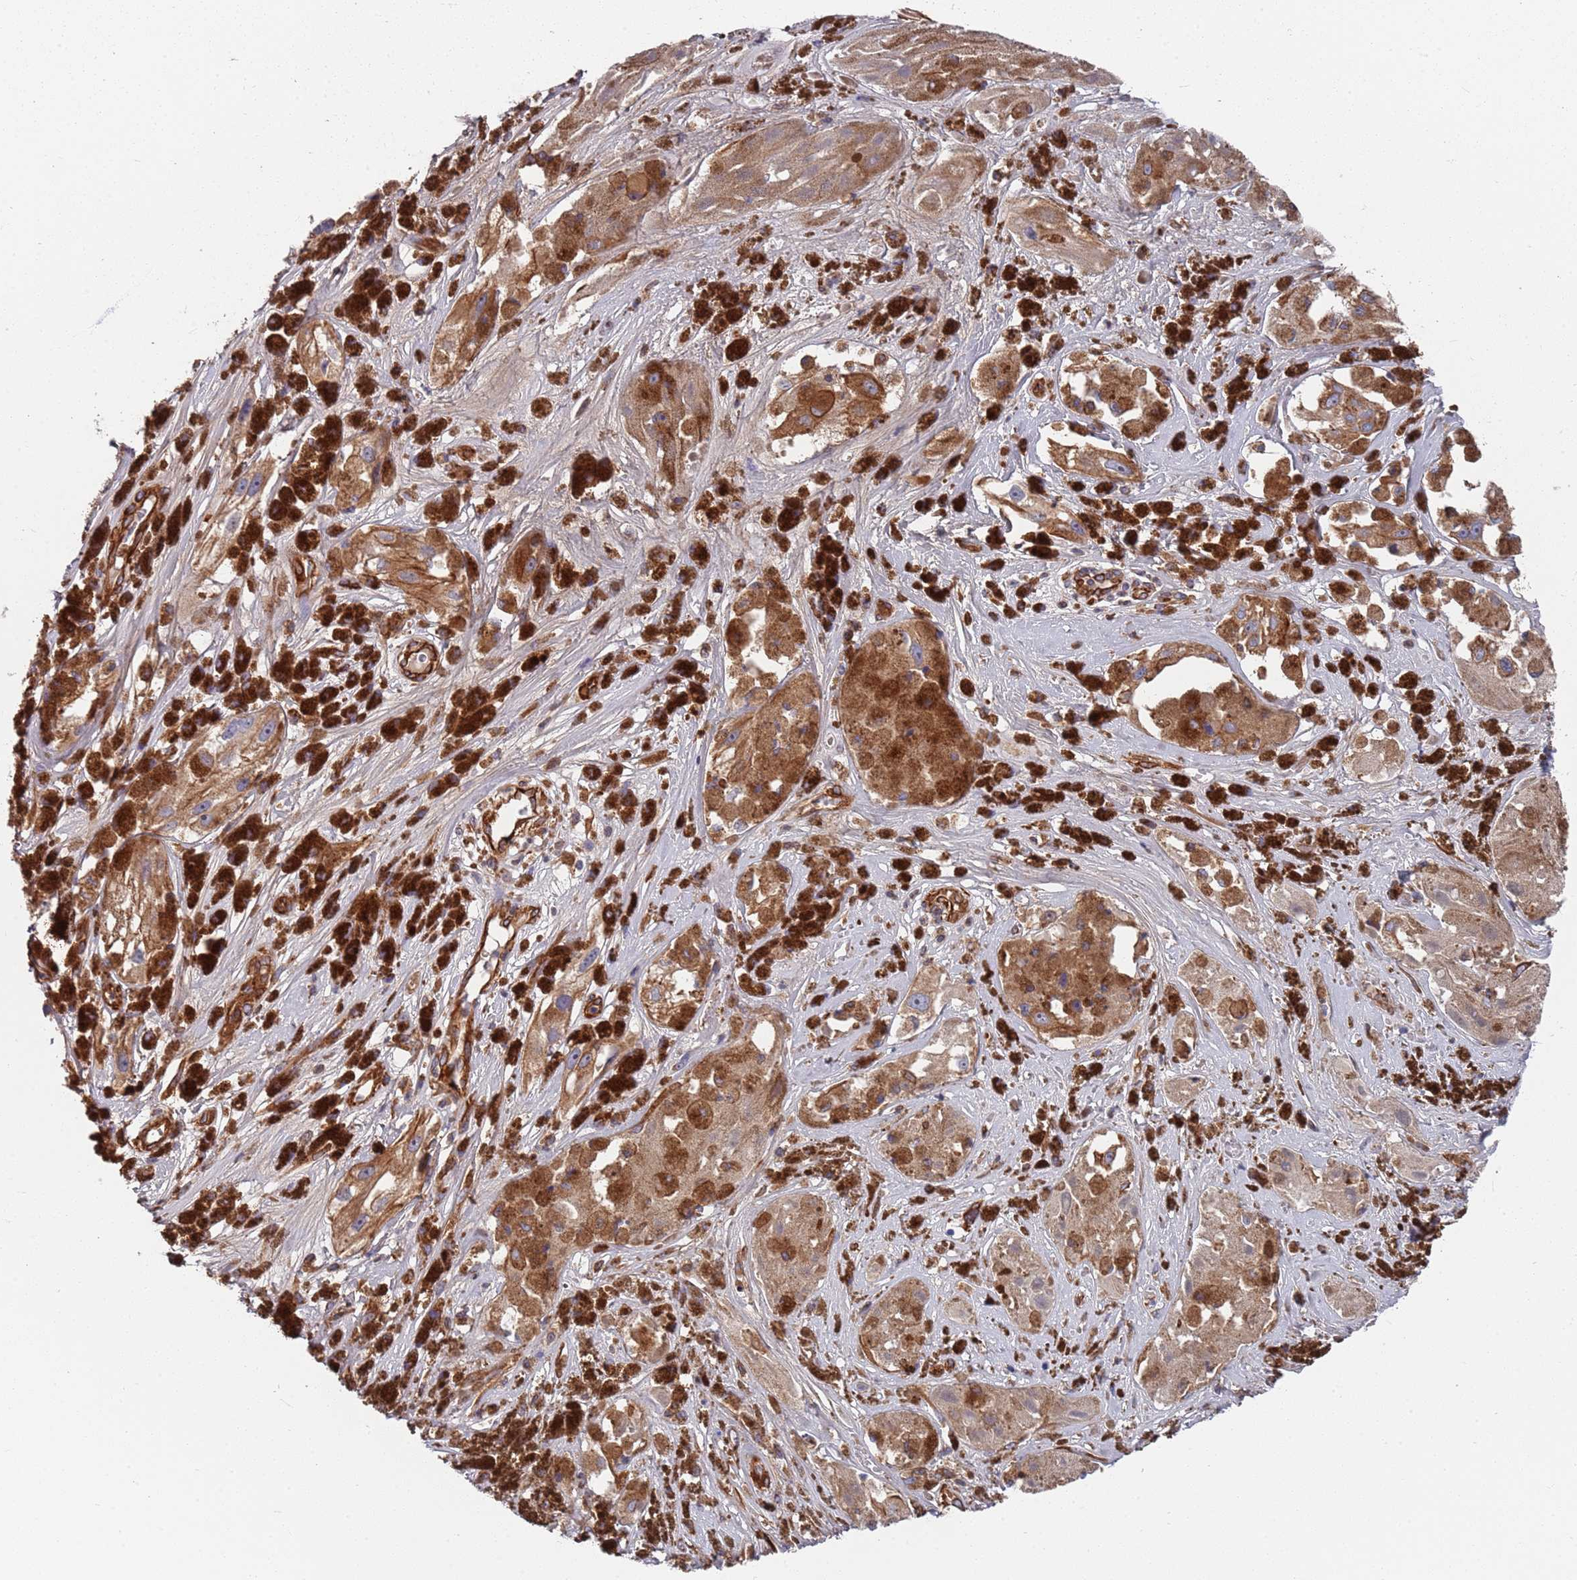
{"staining": {"intensity": "moderate", "quantity": ">75%", "location": "cytoplasmic/membranous"}, "tissue": "melanoma", "cell_type": "Tumor cells", "image_type": "cancer", "snomed": [{"axis": "morphology", "description": "Malignant melanoma, NOS"}, {"axis": "topography", "description": "Skin"}], "caption": "Immunohistochemistry (IHC) histopathology image of malignant melanoma stained for a protein (brown), which reveals medium levels of moderate cytoplasmic/membranous expression in about >75% of tumor cells.", "gene": "JAKMIP2", "patient": {"sex": "male", "age": 88}}